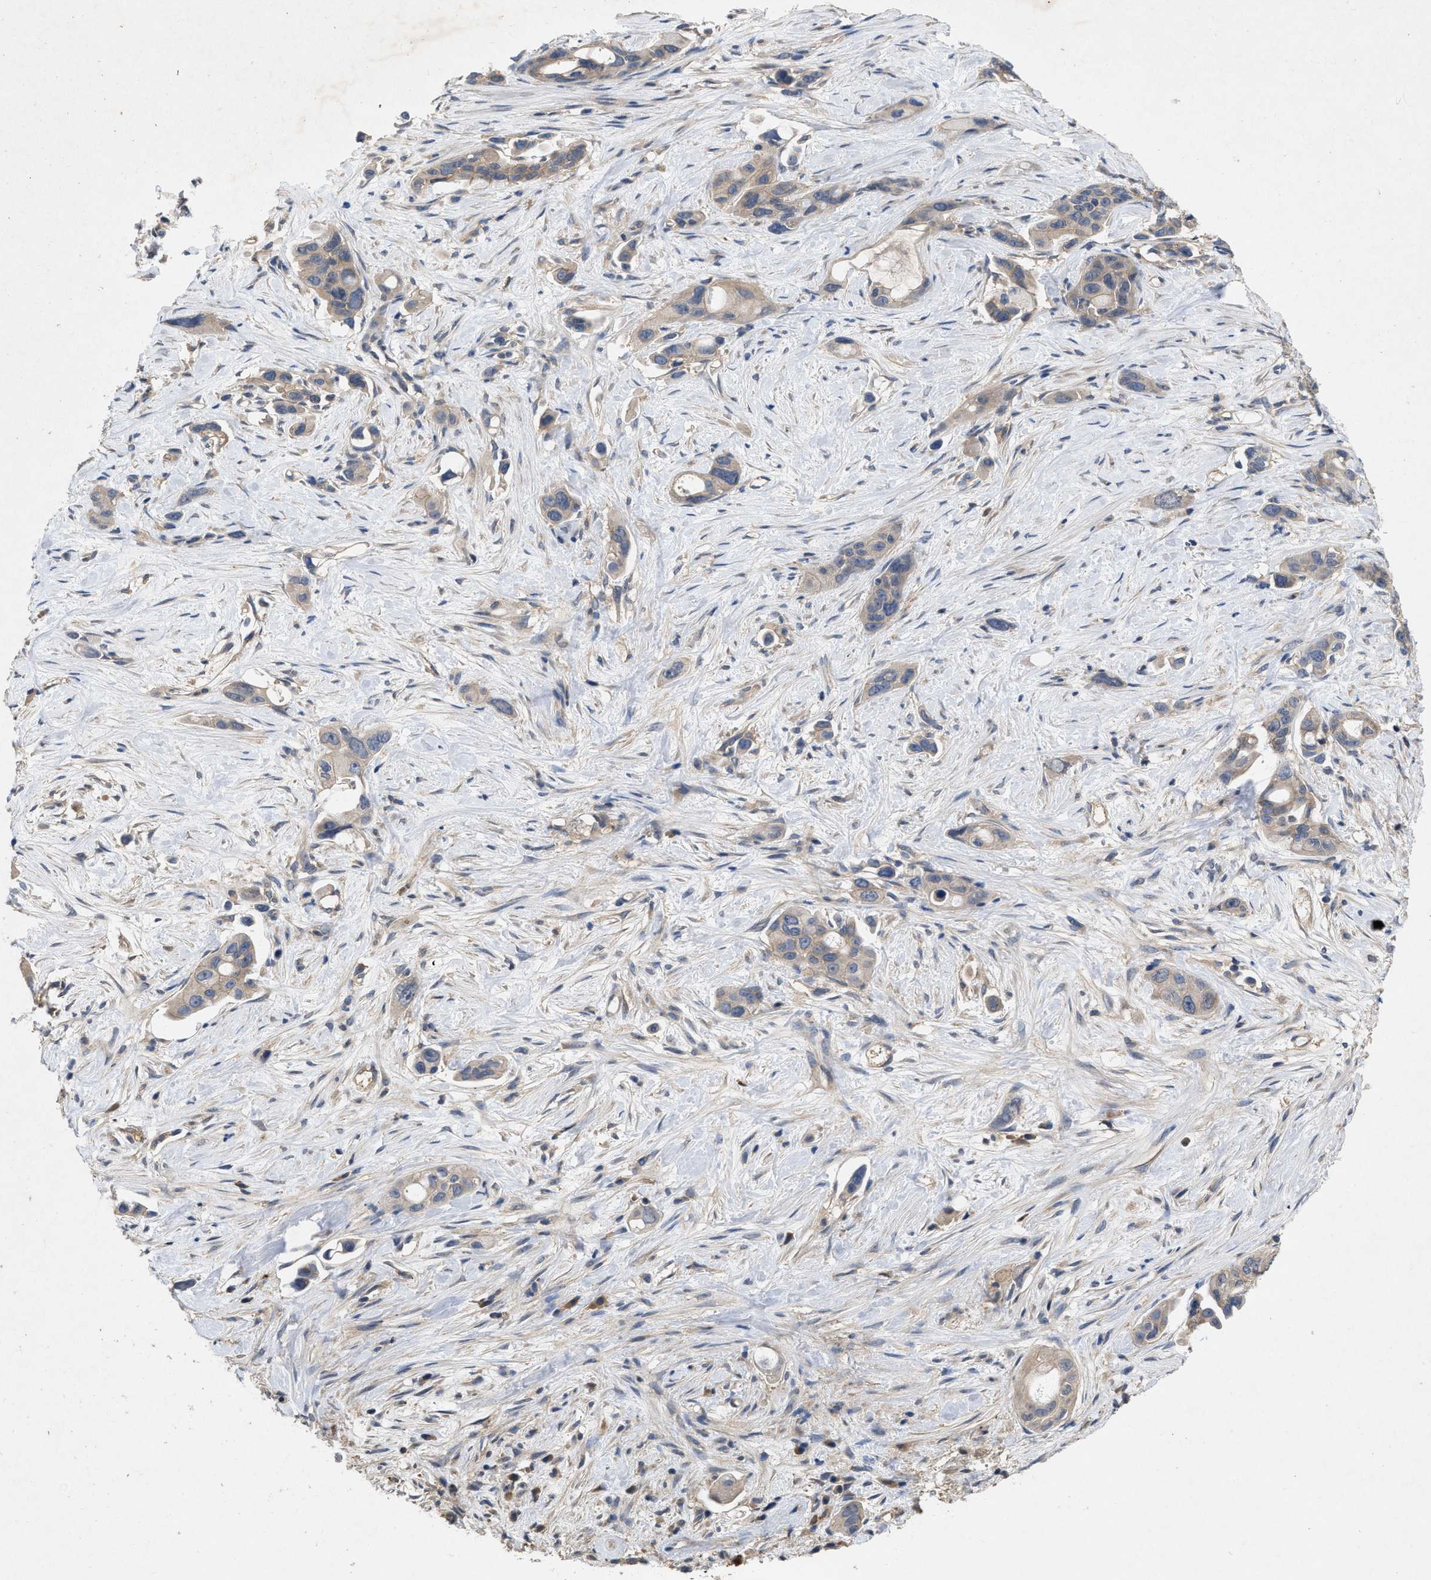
{"staining": {"intensity": "weak", "quantity": "25%-75%", "location": "cytoplasmic/membranous"}, "tissue": "pancreatic cancer", "cell_type": "Tumor cells", "image_type": "cancer", "snomed": [{"axis": "morphology", "description": "Adenocarcinoma, NOS"}, {"axis": "topography", "description": "Pancreas"}], "caption": "DAB immunohistochemical staining of pancreatic adenocarcinoma demonstrates weak cytoplasmic/membranous protein staining in approximately 25%-75% of tumor cells.", "gene": "LPAR2", "patient": {"sex": "male", "age": 53}}